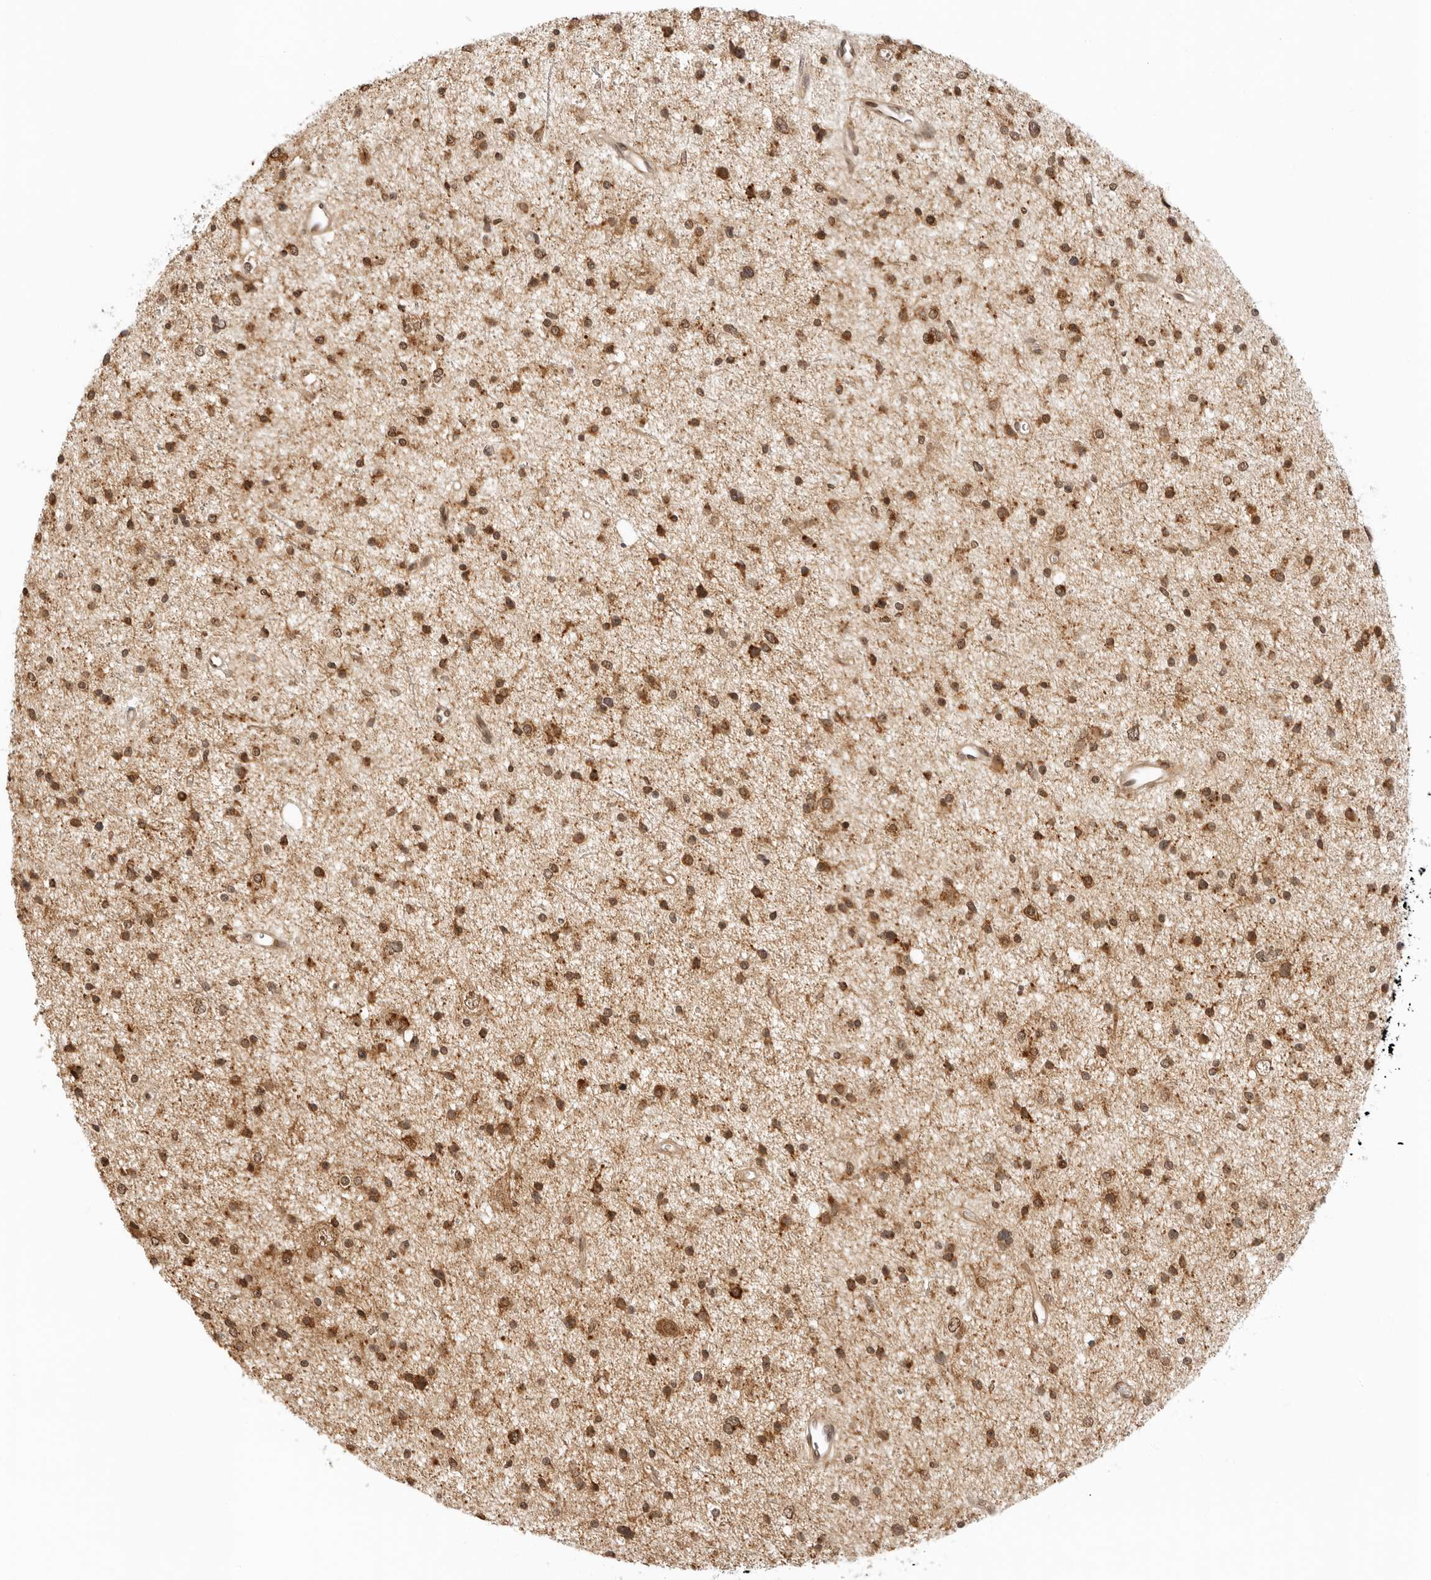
{"staining": {"intensity": "moderate", "quantity": ">75%", "location": "cytoplasmic/membranous"}, "tissue": "glioma", "cell_type": "Tumor cells", "image_type": "cancer", "snomed": [{"axis": "morphology", "description": "Glioma, malignant, Low grade"}, {"axis": "topography", "description": "Brain"}], "caption": "A micrograph of glioma stained for a protein exhibits moderate cytoplasmic/membranous brown staining in tumor cells.", "gene": "RC3H1", "patient": {"sex": "female", "age": 37}}